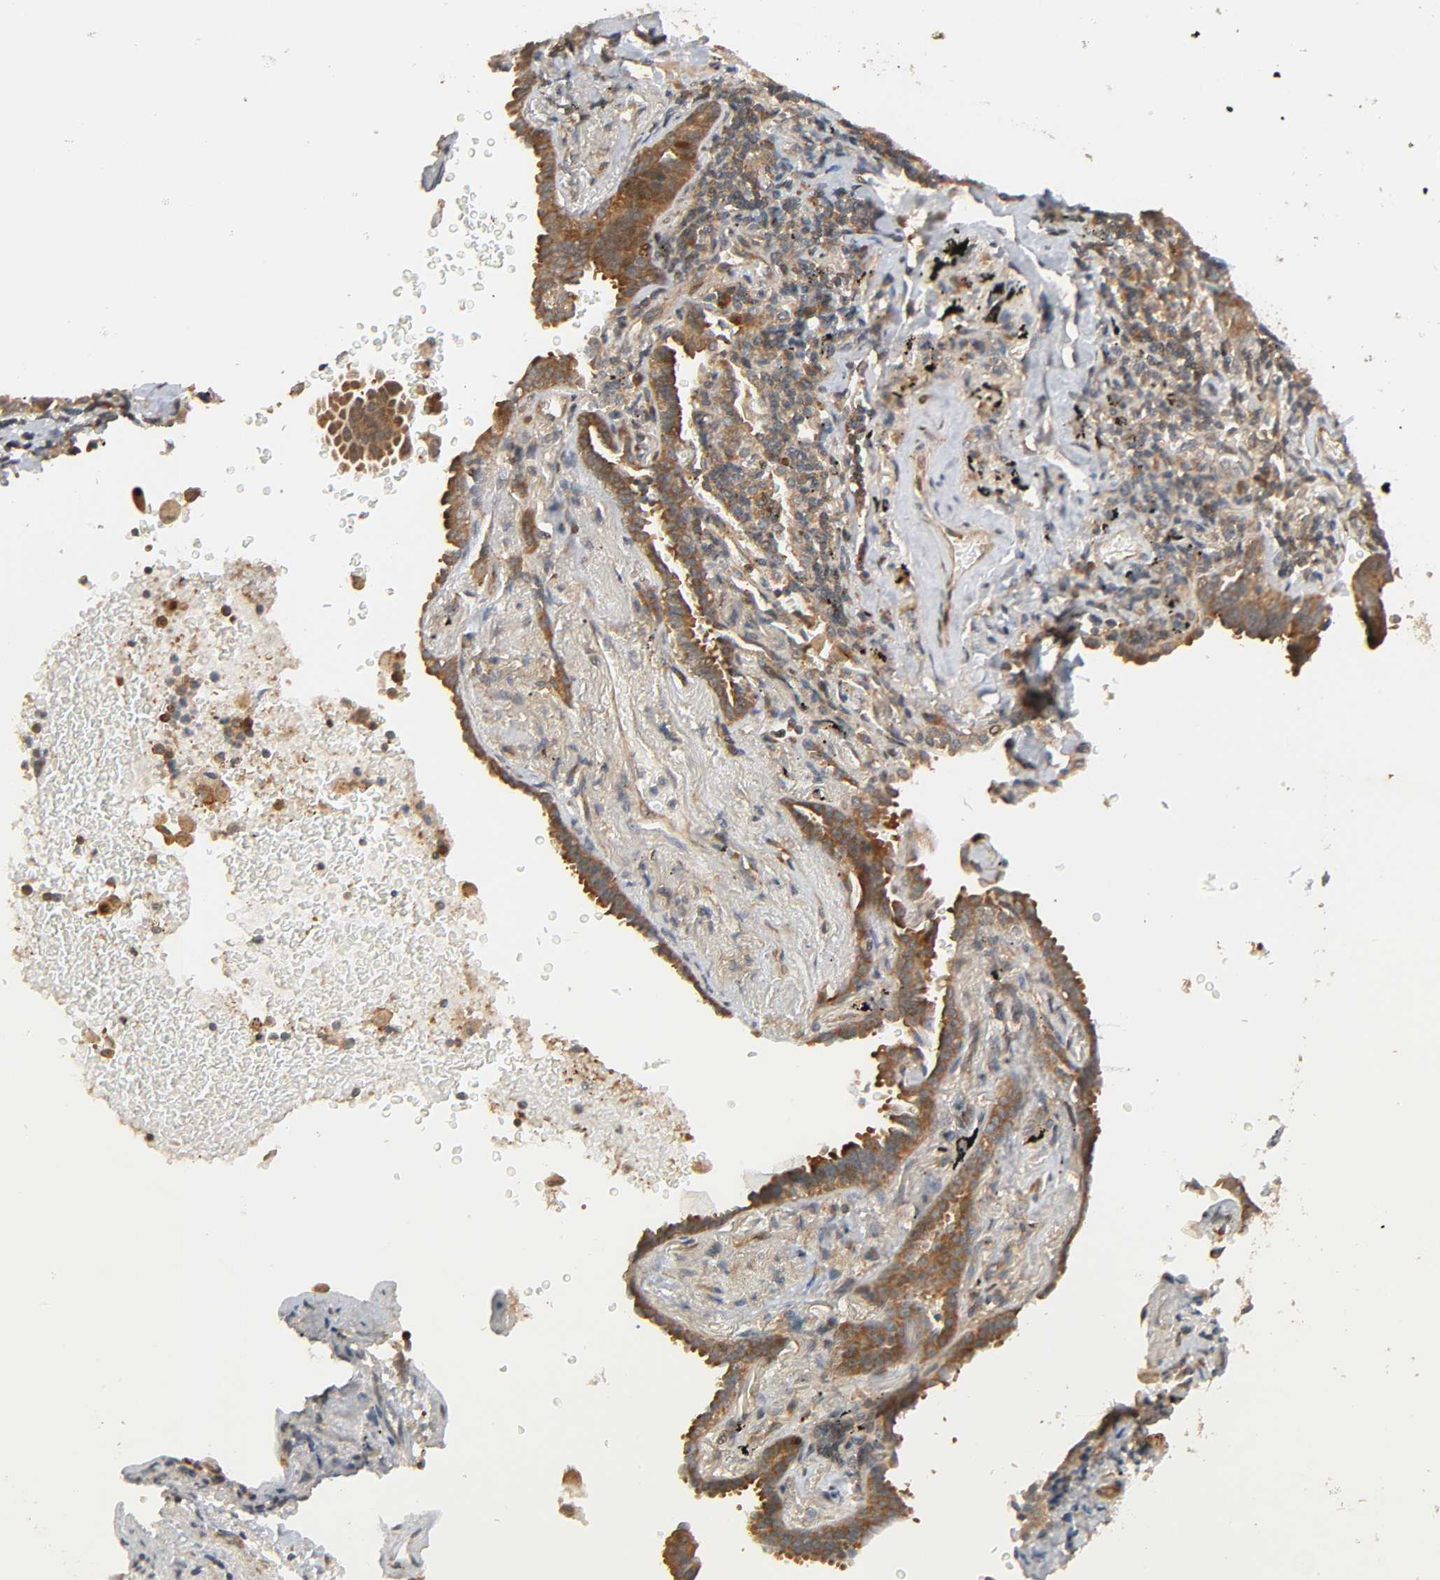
{"staining": {"intensity": "moderate", "quantity": ">75%", "location": "cytoplasmic/membranous"}, "tissue": "lung cancer", "cell_type": "Tumor cells", "image_type": "cancer", "snomed": [{"axis": "morphology", "description": "Adenocarcinoma, NOS"}, {"axis": "topography", "description": "Lung"}], "caption": "This is an image of immunohistochemistry (IHC) staining of lung cancer (adenocarcinoma), which shows moderate expression in the cytoplasmic/membranous of tumor cells.", "gene": "NEMF", "patient": {"sex": "female", "age": 64}}